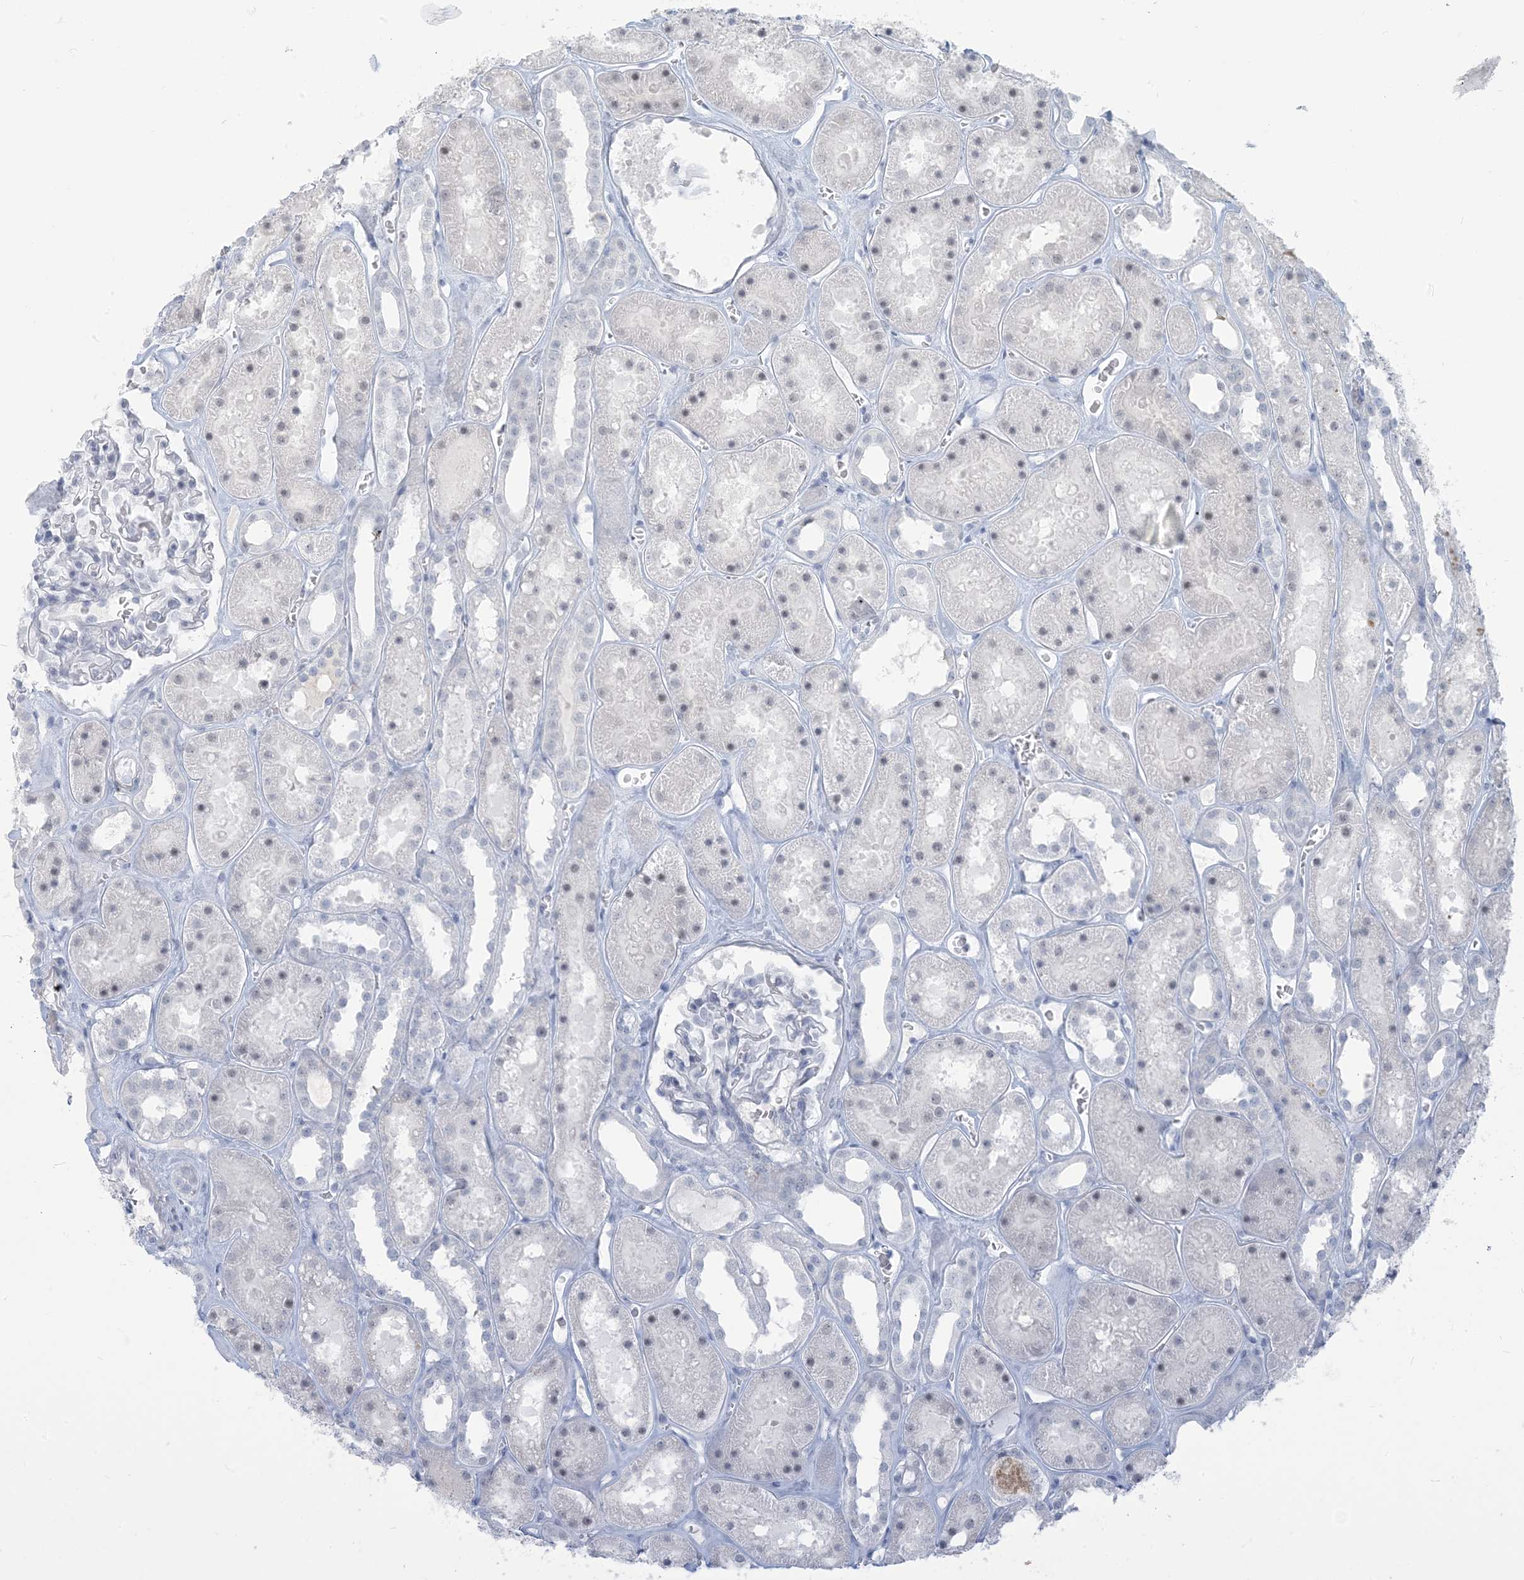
{"staining": {"intensity": "negative", "quantity": "none", "location": "none"}, "tissue": "kidney", "cell_type": "Cells in glomeruli", "image_type": "normal", "snomed": [{"axis": "morphology", "description": "Normal tissue, NOS"}, {"axis": "topography", "description": "Kidney"}], "caption": "IHC of unremarkable kidney shows no positivity in cells in glomeruli.", "gene": "SCML1", "patient": {"sex": "female", "age": 41}}